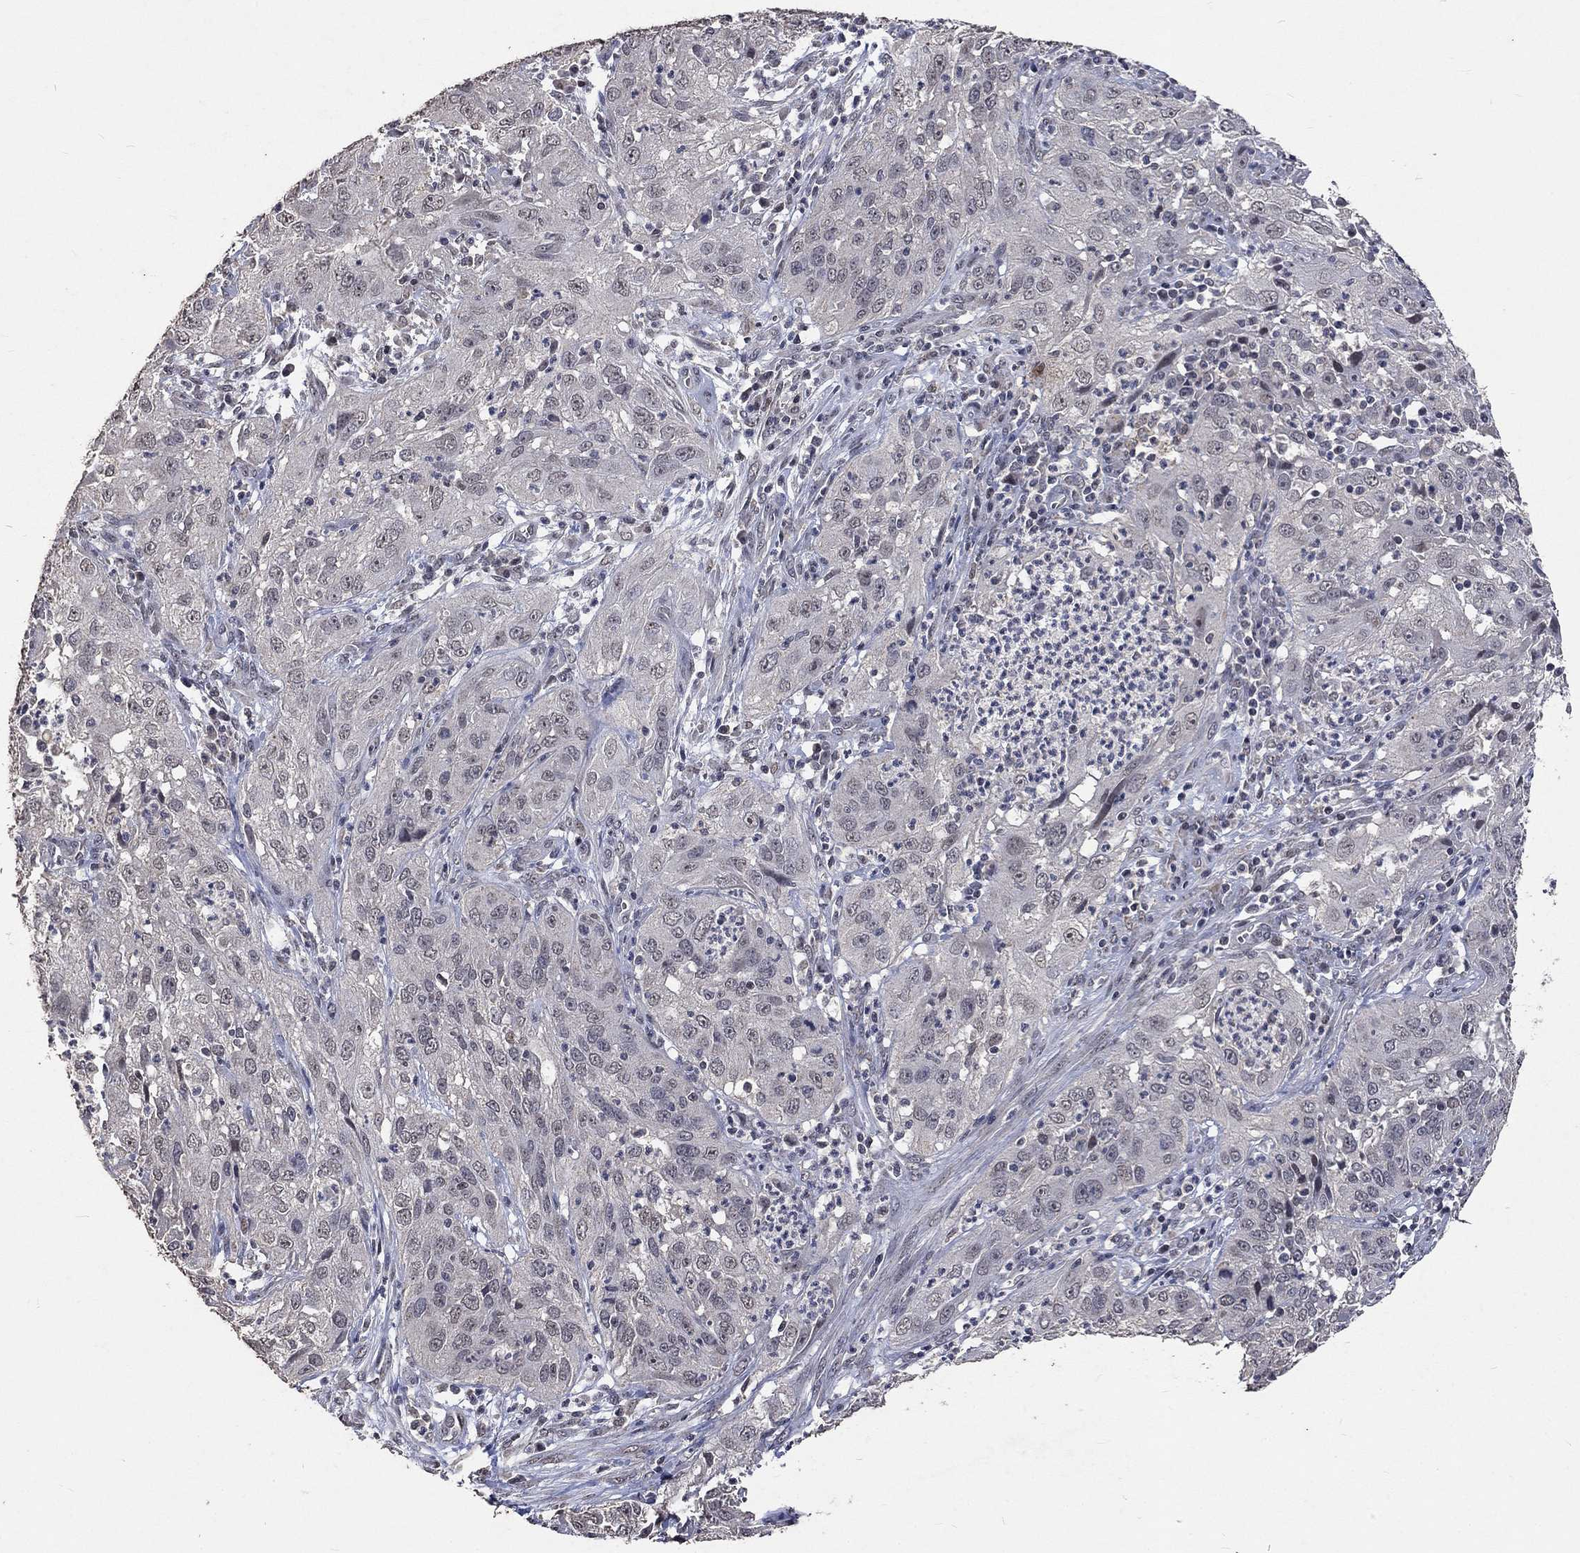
{"staining": {"intensity": "negative", "quantity": "none", "location": "none"}, "tissue": "cervical cancer", "cell_type": "Tumor cells", "image_type": "cancer", "snomed": [{"axis": "morphology", "description": "Squamous cell carcinoma, NOS"}, {"axis": "topography", "description": "Cervix"}], "caption": "Cervical squamous cell carcinoma stained for a protein using immunohistochemistry demonstrates no positivity tumor cells.", "gene": "SPATA33", "patient": {"sex": "female", "age": 32}}